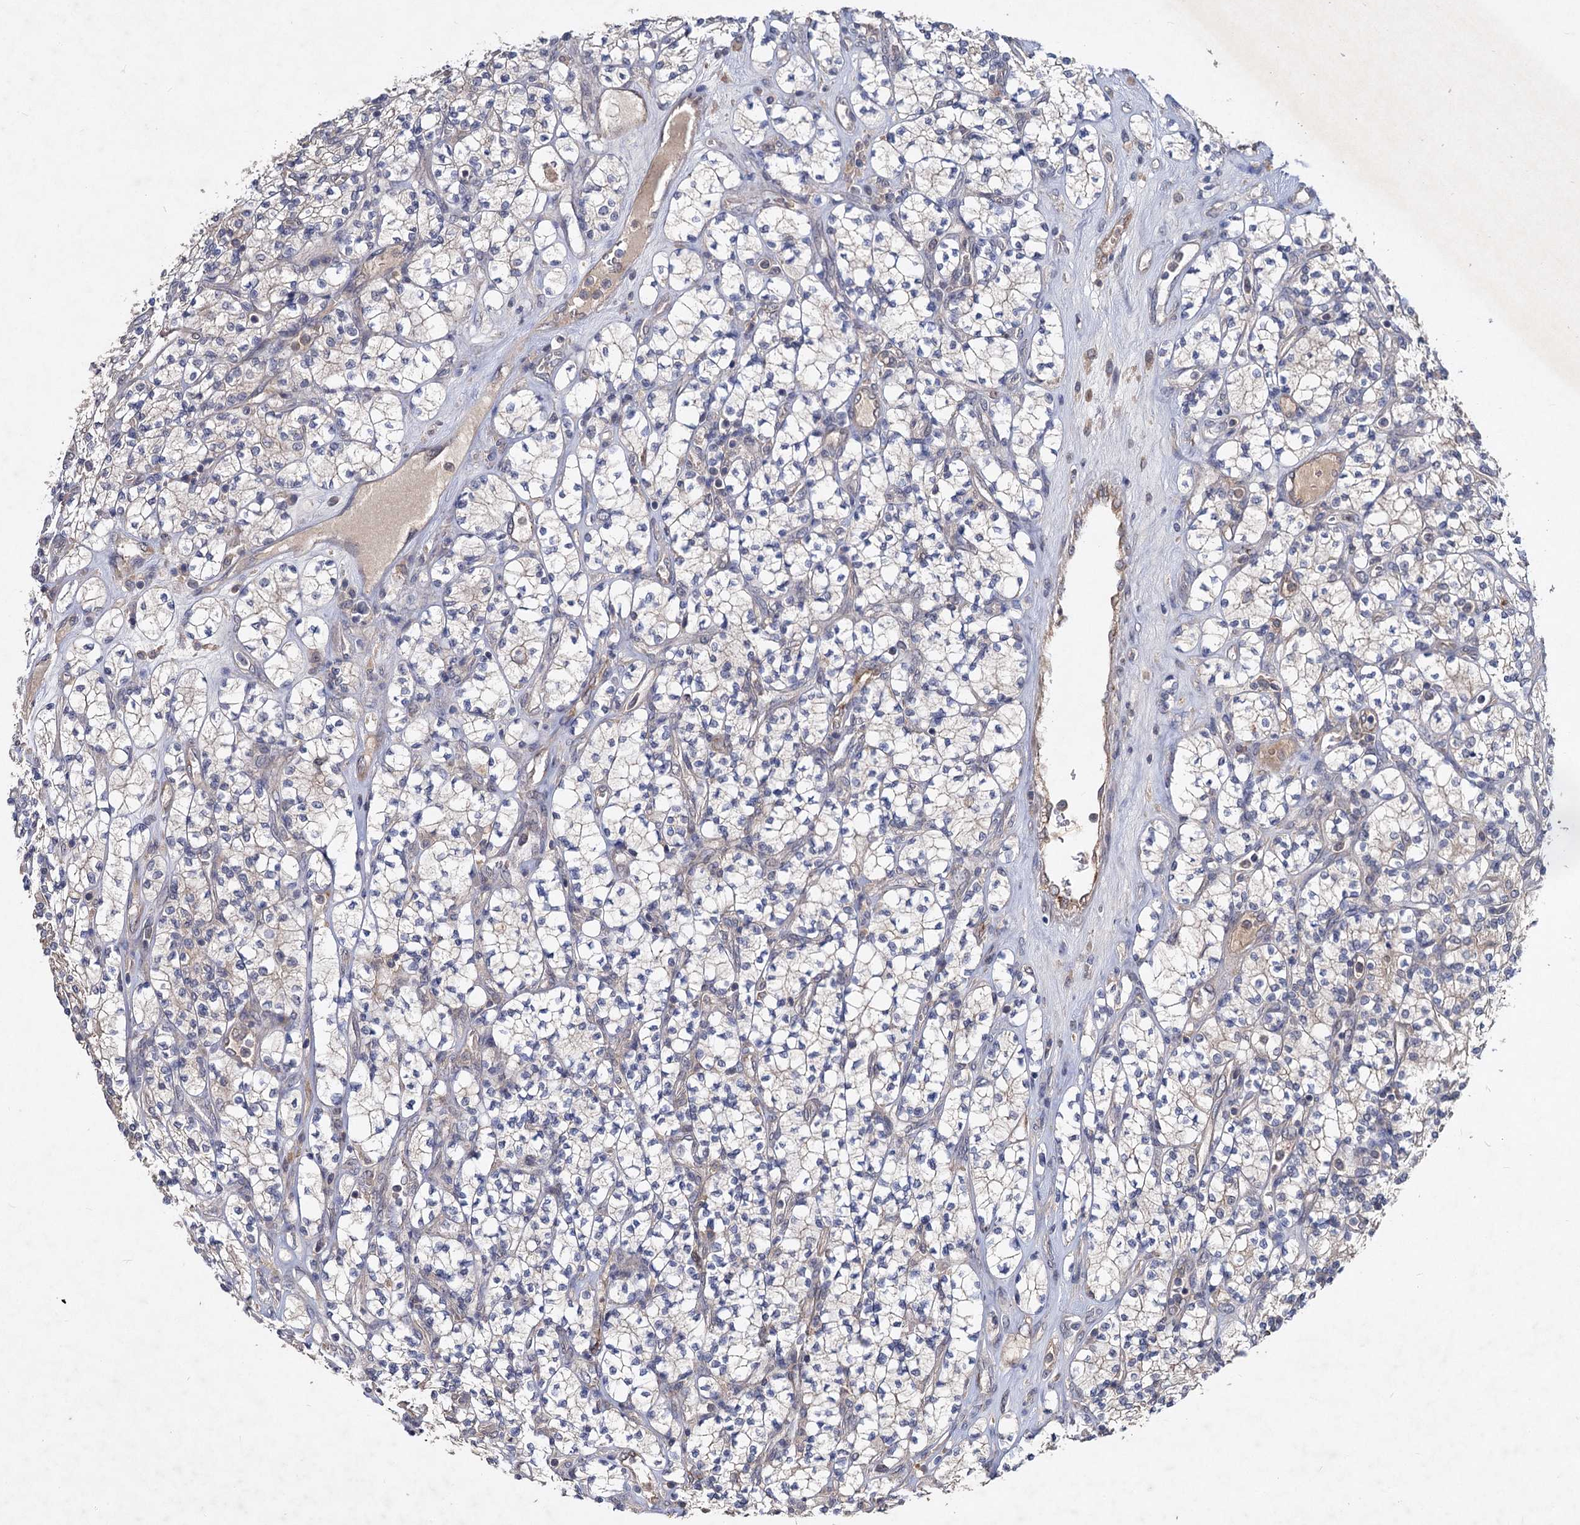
{"staining": {"intensity": "weak", "quantity": "25%-75%", "location": "cytoplasmic/membranous"}, "tissue": "renal cancer", "cell_type": "Tumor cells", "image_type": "cancer", "snomed": [{"axis": "morphology", "description": "Adenocarcinoma, NOS"}, {"axis": "topography", "description": "Kidney"}], "caption": "This photomicrograph reveals immunohistochemistry (IHC) staining of renal adenocarcinoma, with low weak cytoplasmic/membranous expression in about 25%-75% of tumor cells.", "gene": "NUDCD2", "patient": {"sex": "male", "age": 77}}